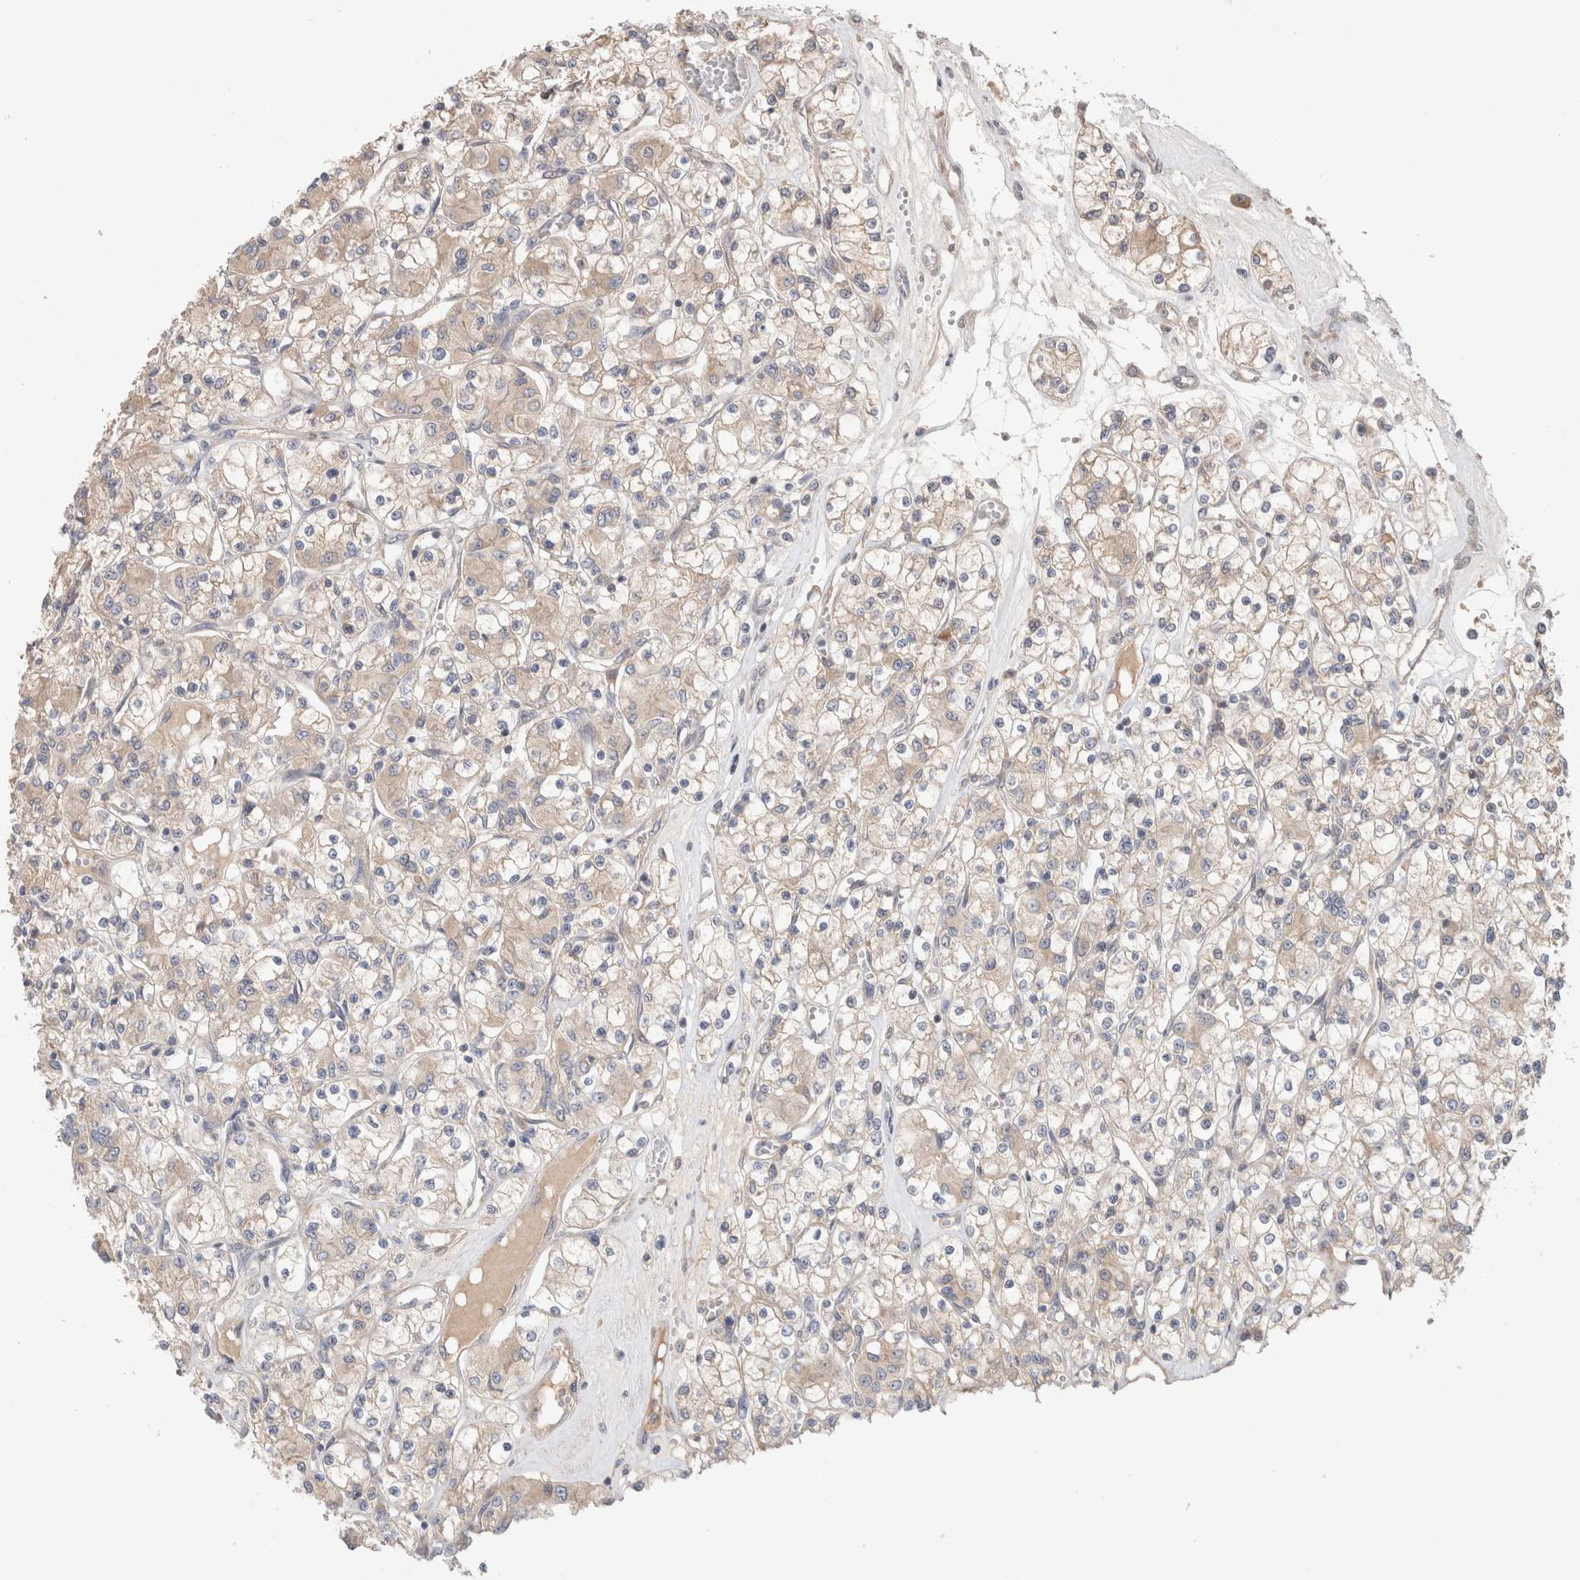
{"staining": {"intensity": "weak", "quantity": "25%-75%", "location": "cytoplasmic/membranous"}, "tissue": "renal cancer", "cell_type": "Tumor cells", "image_type": "cancer", "snomed": [{"axis": "morphology", "description": "Adenocarcinoma, NOS"}, {"axis": "topography", "description": "Kidney"}], "caption": "Protein expression analysis of human renal cancer (adenocarcinoma) reveals weak cytoplasmic/membranous staining in approximately 25%-75% of tumor cells.", "gene": "SYDE2", "patient": {"sex": "female", "age": 59}}